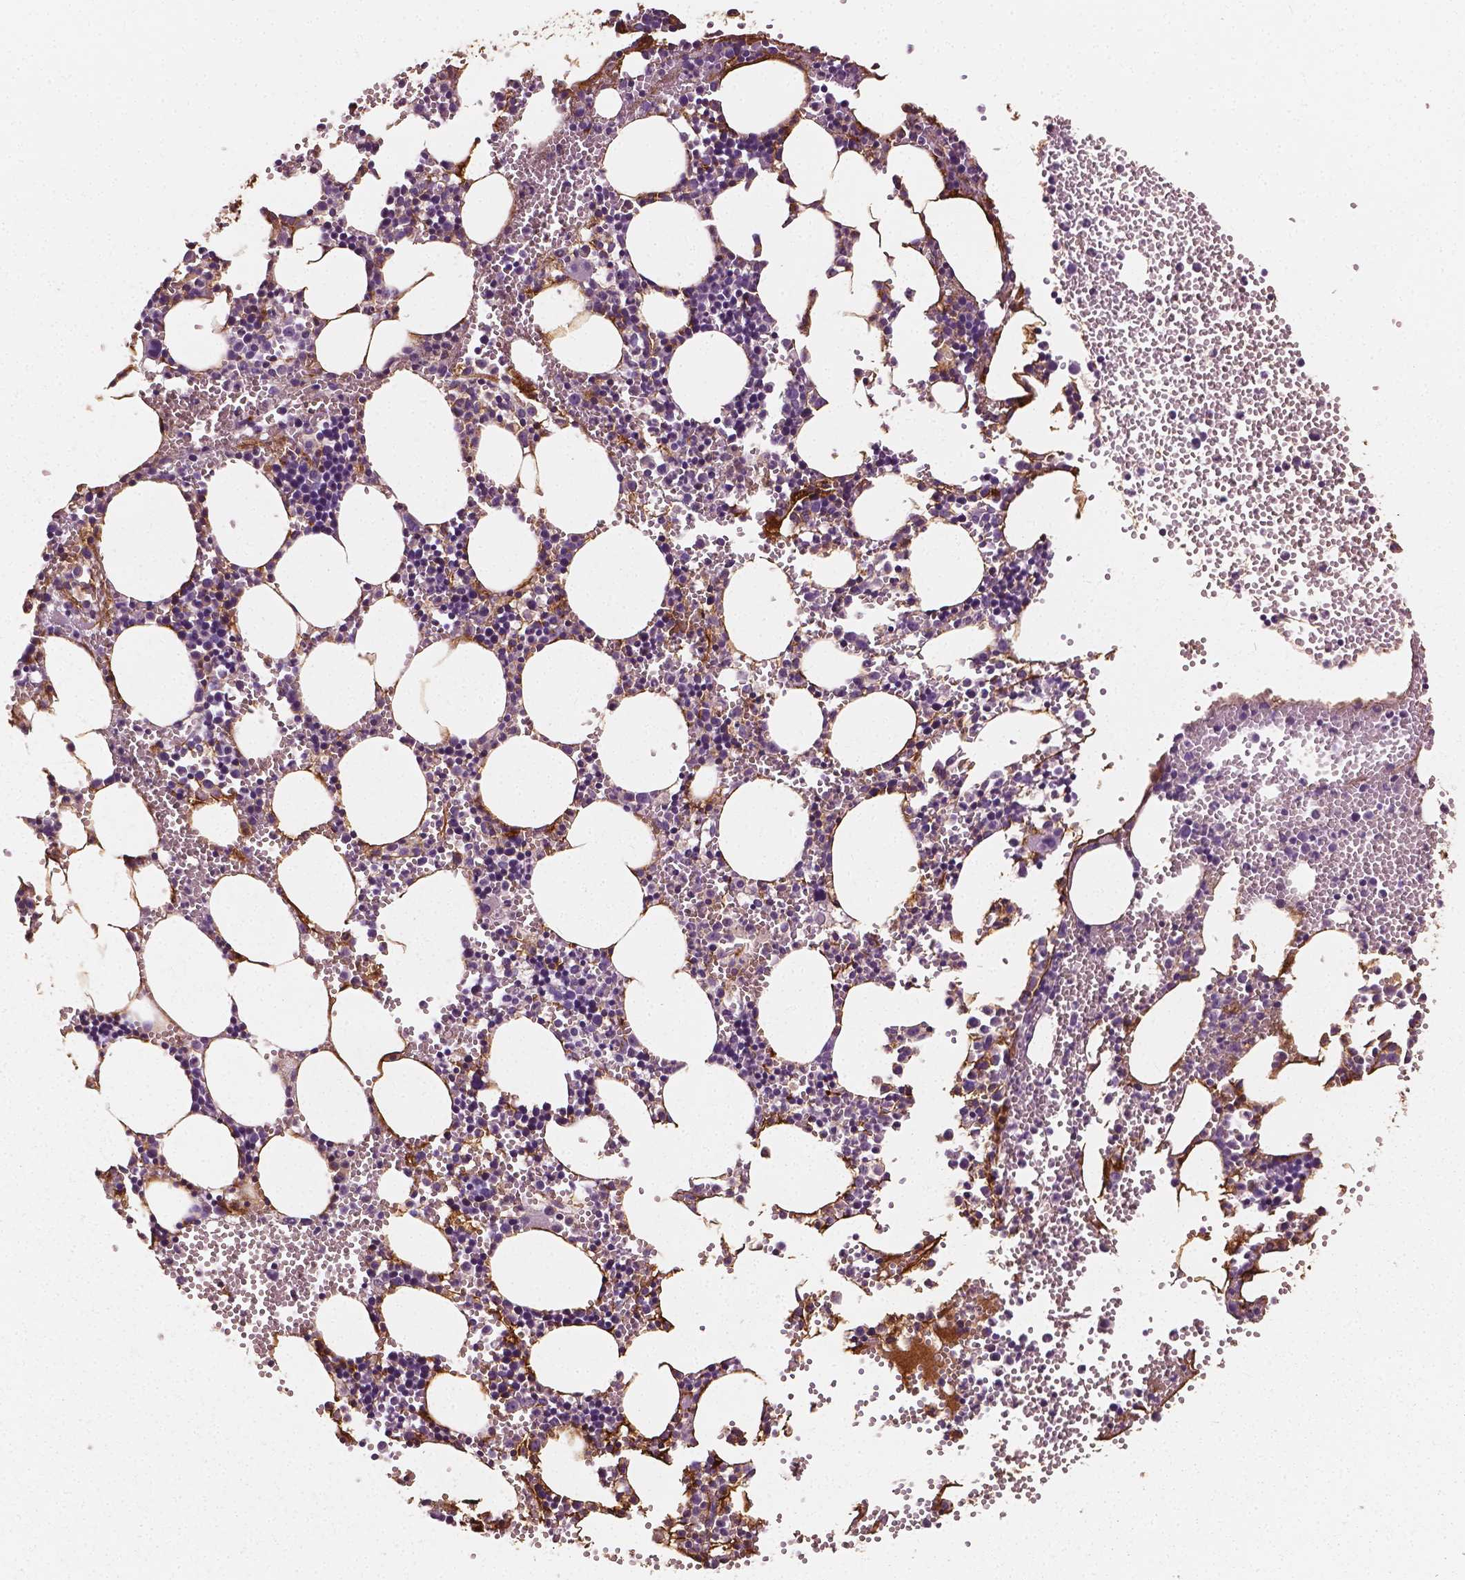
{"staining": {"intensity": "moderate", "quantity": "<25%", "location": "cytoplasmic/membranous"}, "tissue": "bone marrow", "cell_type": "Hematopoietic cells", "image_type": "normal", "snomed": [{"axis": "morphology", "description": "Normal tissue, NOS"}, {"axis": "topography", "description": "Bone marrow"}], "caption": "Moderate cytoplasmic/membranous positivity is identified in about <25% of hematopoietic cells in normal bone marrow. The protein is stained brown, and the nuclei are stained in blue (DAB IHC with brightfield microscopy, high magnification).", "gene": "FBLN1", "patient": {"sex": "male", "age": 89}}